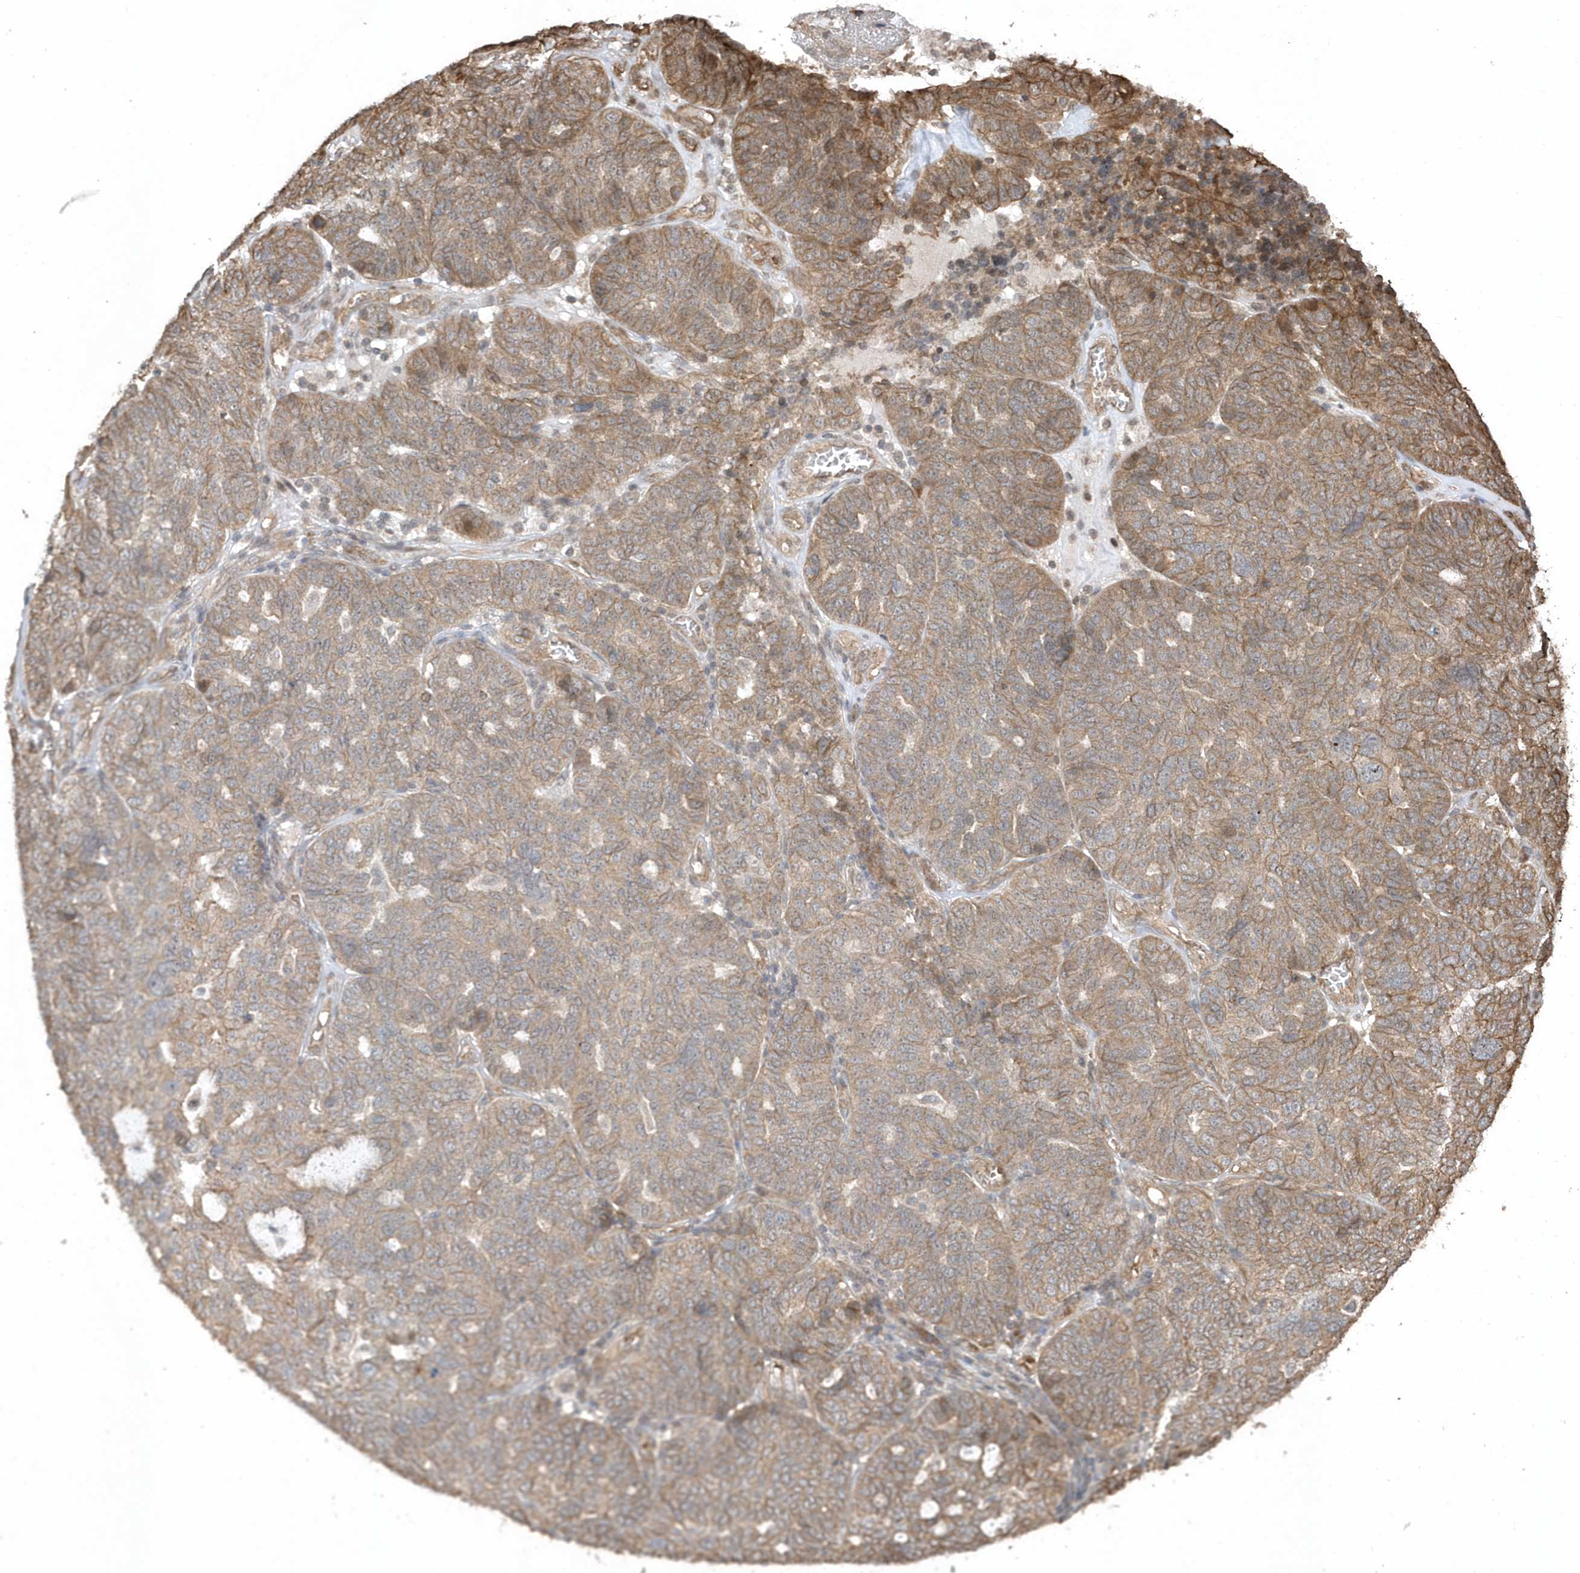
{"staining": {"intensity": "moderate", "quantity": ">75%", "location": "cytoplasmic/membranous"}, "tissue": "ovarian cancer", "cell_type": "Tumor cells", "image_type": "cancer", "snomed": [{"axis": "morphology", "description": "Cystadenocarcinoma, serous, NOS"}, {"axis": "topography", "description": "Ovary"}], "caption": "Immunohistochemical staining of human ovarian cancer shows medium levels of moderate cytoplasmic/membranous positivity in about >75% of tumor cells.", "gene": "HERPUD1", "patient": {"sex": "female", "age": 59}}